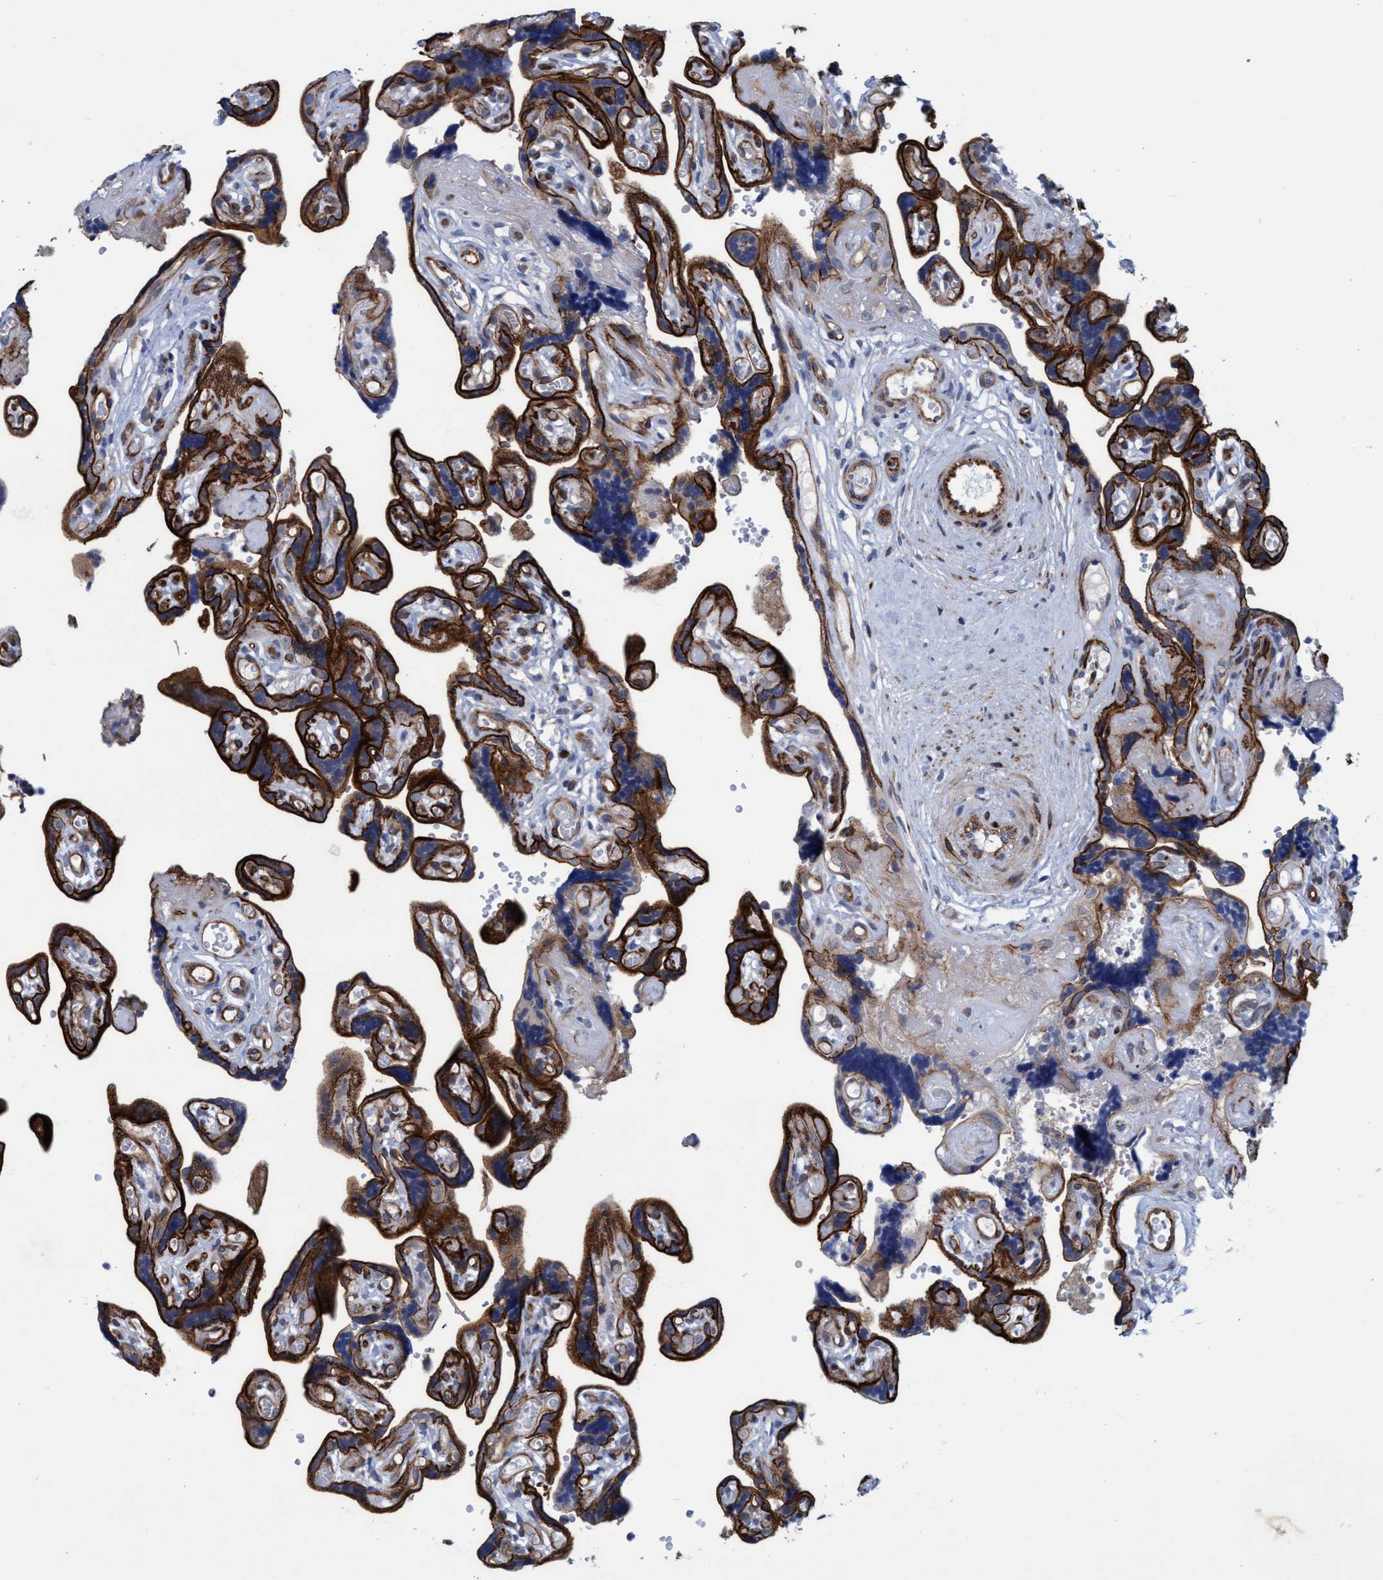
{"staining": {"intensity": "strong", "quantity": ">75%", "location": "cytoplasmic/membranous"}, "tissue": "placenta", "cell_type": "Trophoblastic cells", "image_type": "normal", "snomed": [{"axis": "morphology", "description": "Normal tissue, NOS"}, {"axis": "topography", "description": "Placenta"}], "caption": "Immunohistochemistry (IHC) (DAB (3,3'-diaminobenzidine)) staining of normal placenta reveals strong cytoplasmic/membranous protein positivity in about >75% of trophoblastic cells.", "gene": "SLC43A2", "patient": {"sex": "female", "age": 30}}